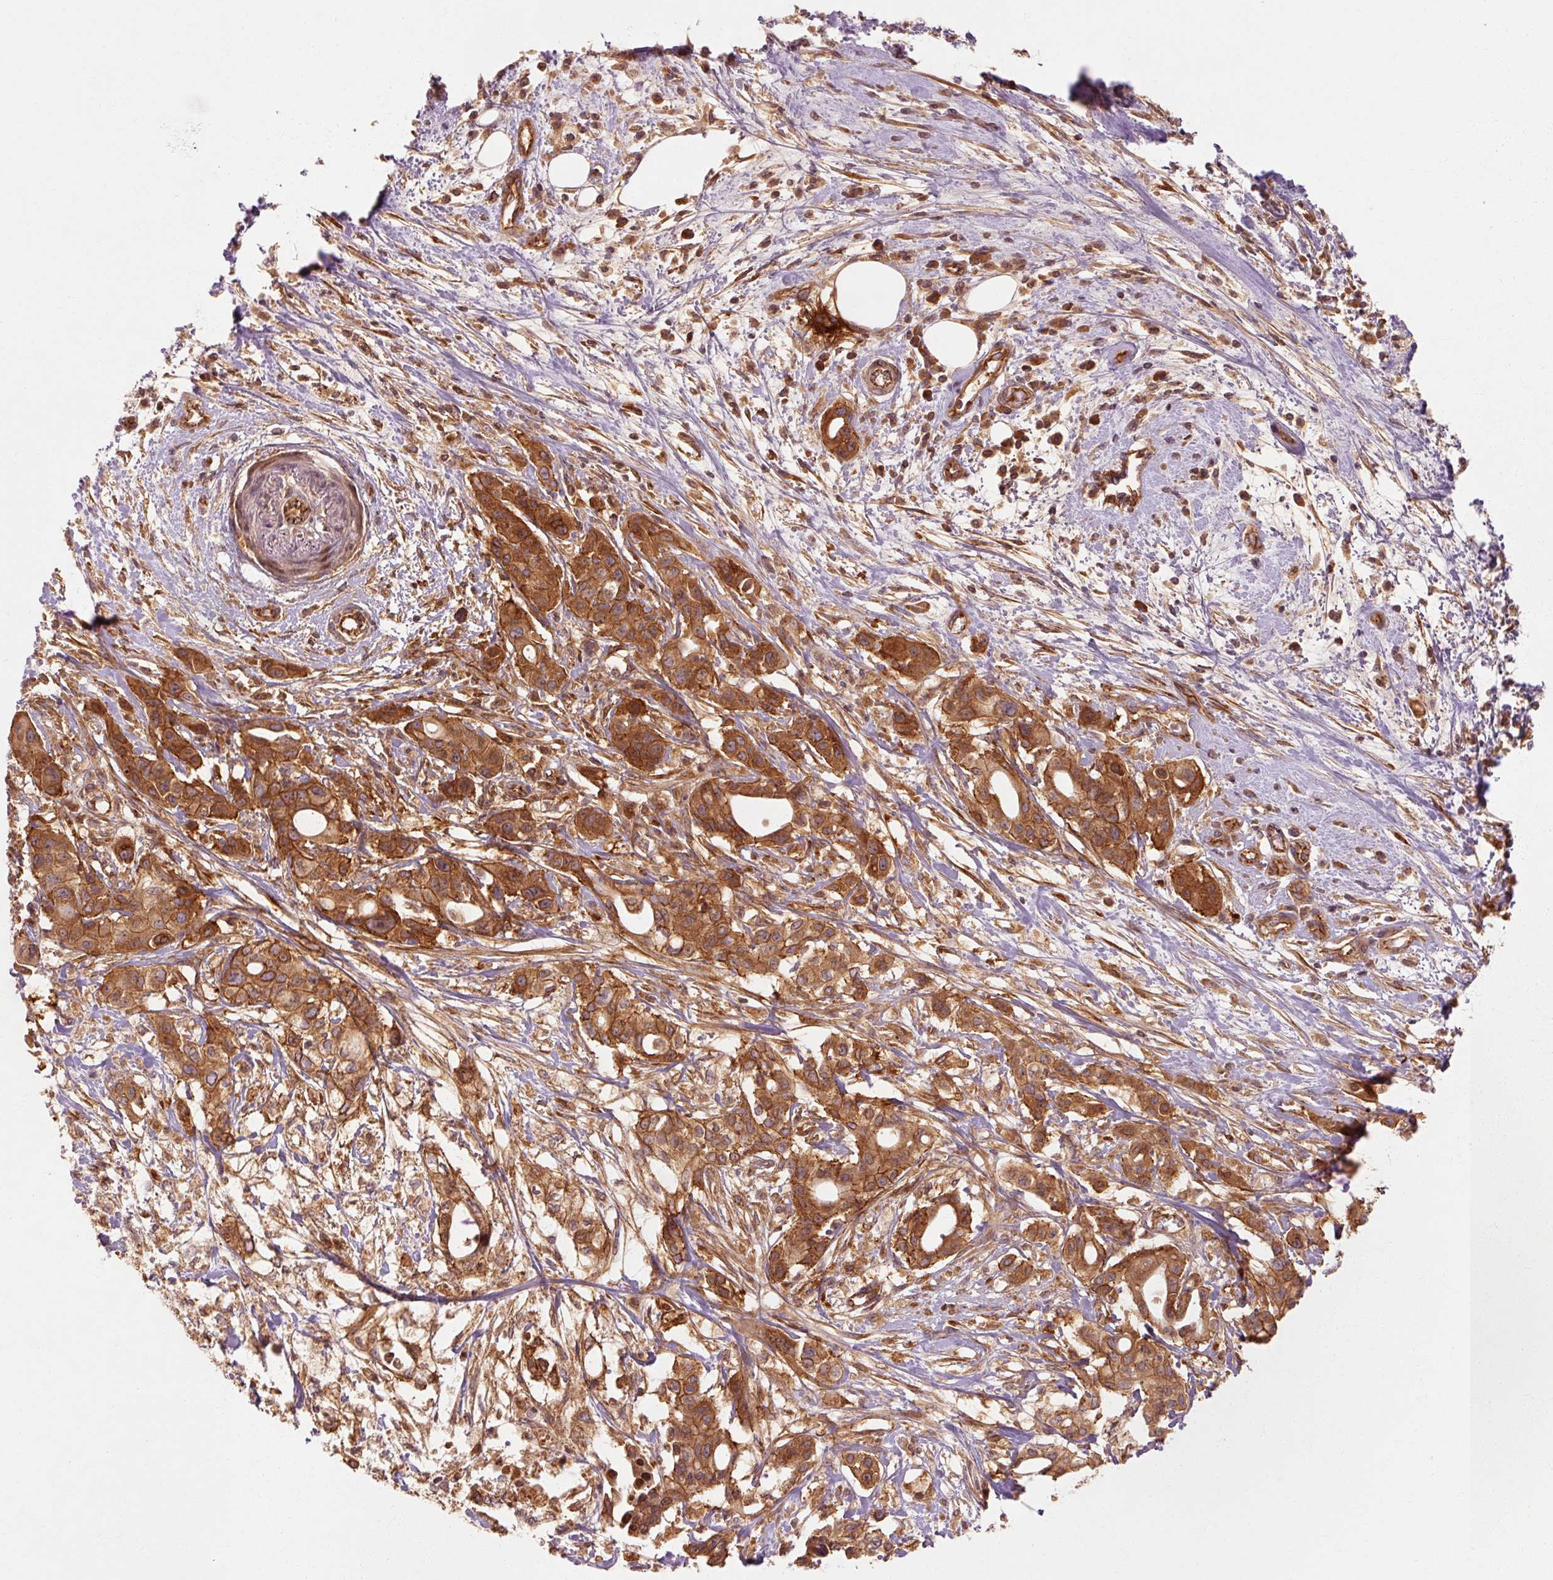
{"staining": {"intensity": "moderate", "quantity": ">75%", "location": "cytoplasmic/membranous"}, "tissue": "pancreatic cancer", "cell_type": "Tumor cells", "image_type": "cancer", "snomed": [{"axis": "morphology", "description": "Adenocarcinoma, NOS"}, {"axis": "topography", "description": "Pancreas"}], "caption": "Protein expression by immunohistochemistry displays moderate cytoplasmic/membranous expression in approximately >75% of tumor cells in pancreatic cancer.", "gene": "CTNNA1", "patient": {"sex": "female", "age": 68}}